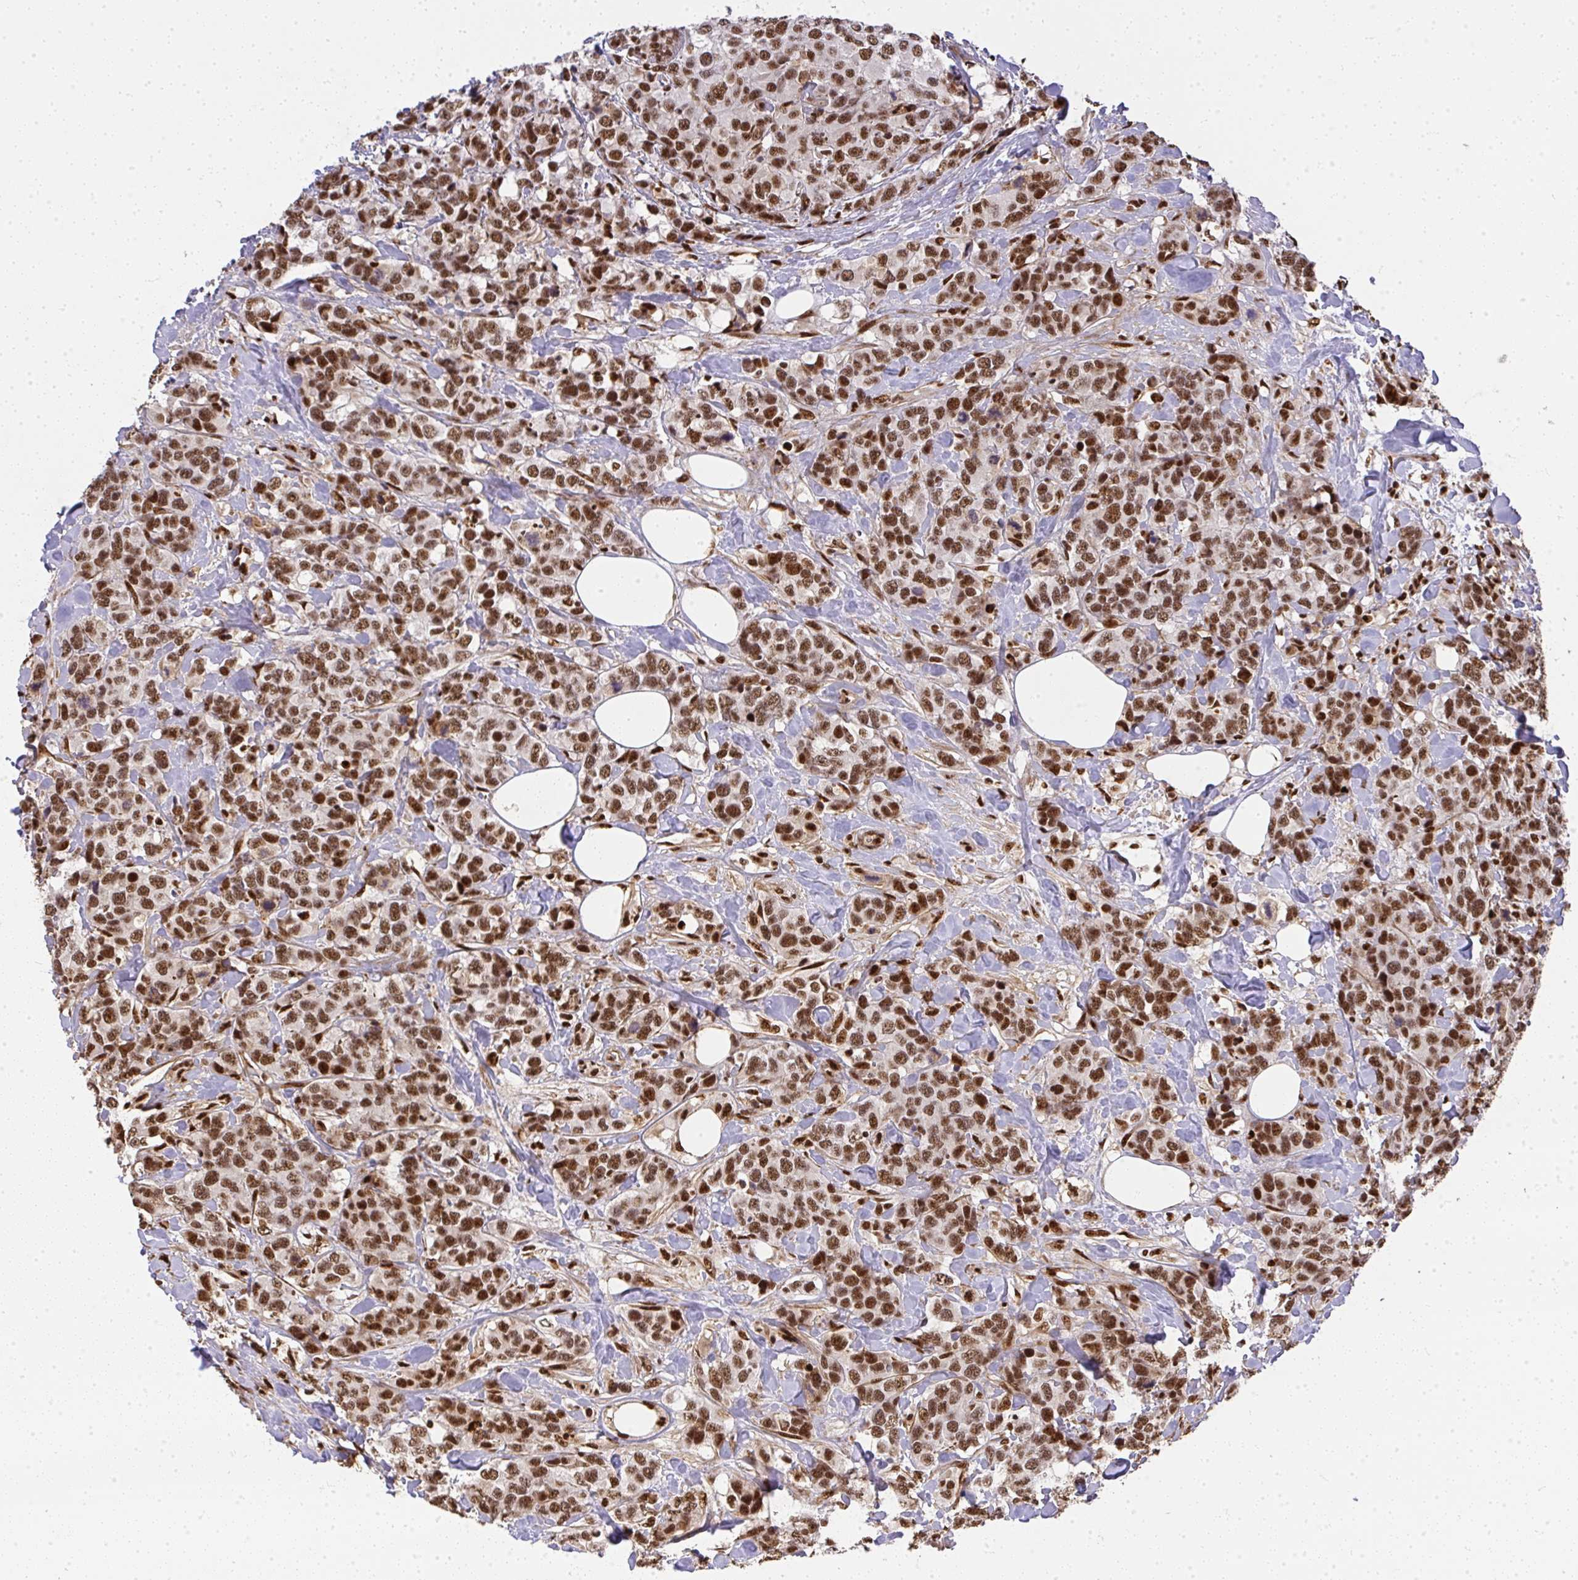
{"staining": {"intensity": "strong", "quantity": ">75%", "location": "nuclear"}, "tissue": "breast cancer", "cell_type": "Tumor cells", "image_type": "cancer", "snomed": [{"axis": "morphology", "description": "Lobular carcinoma"}, {"axis": "topography", "description": "Breast"}], "caption": "Immunohistochemical staining of human breast cancer (lobular carcinoma) demonstrates strong nuclear protein expression in approximately >75% of tumor cells.", "gene": "U2AF1", "patient": {"sex": "female", "age": 59}}